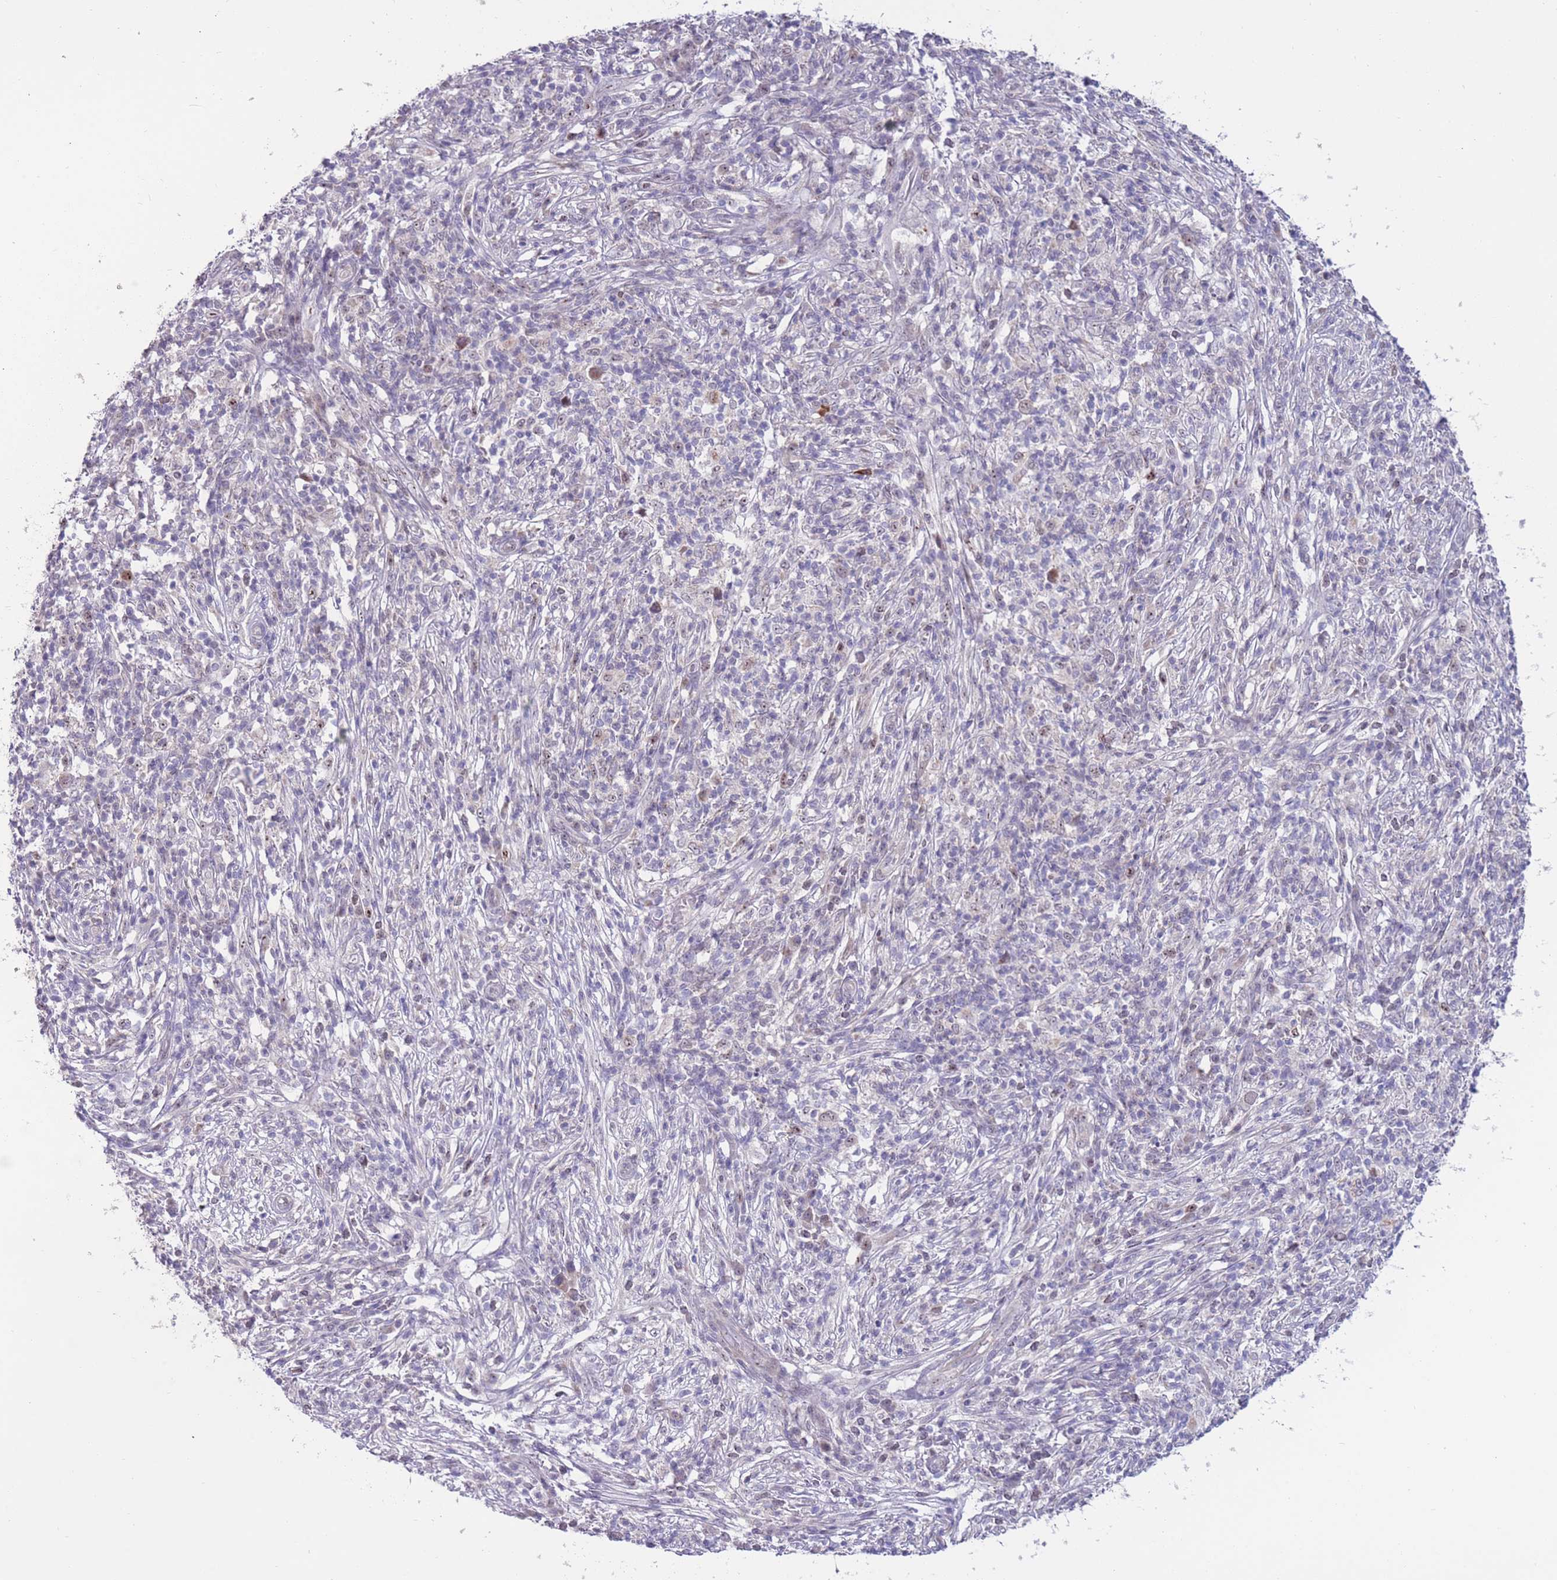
{"staining": {"intensity": "negative", "quantity": "none", "location": "none"}, "tissue": "melanoma", "cell_type": "Tumor cells", "image_type": "cancer", "snomed": [{"axis": "morphology", "description": "Malignant melanoma, NOS"}, {"axis": "topography", "description": "Skin"}], "caption": "Immunohistochemical staining of human malignant melanoma exhibits no significant staining in tumor cells.", "gene": "MCIDAS", "patient": {"sex": "male", "age": 66}}